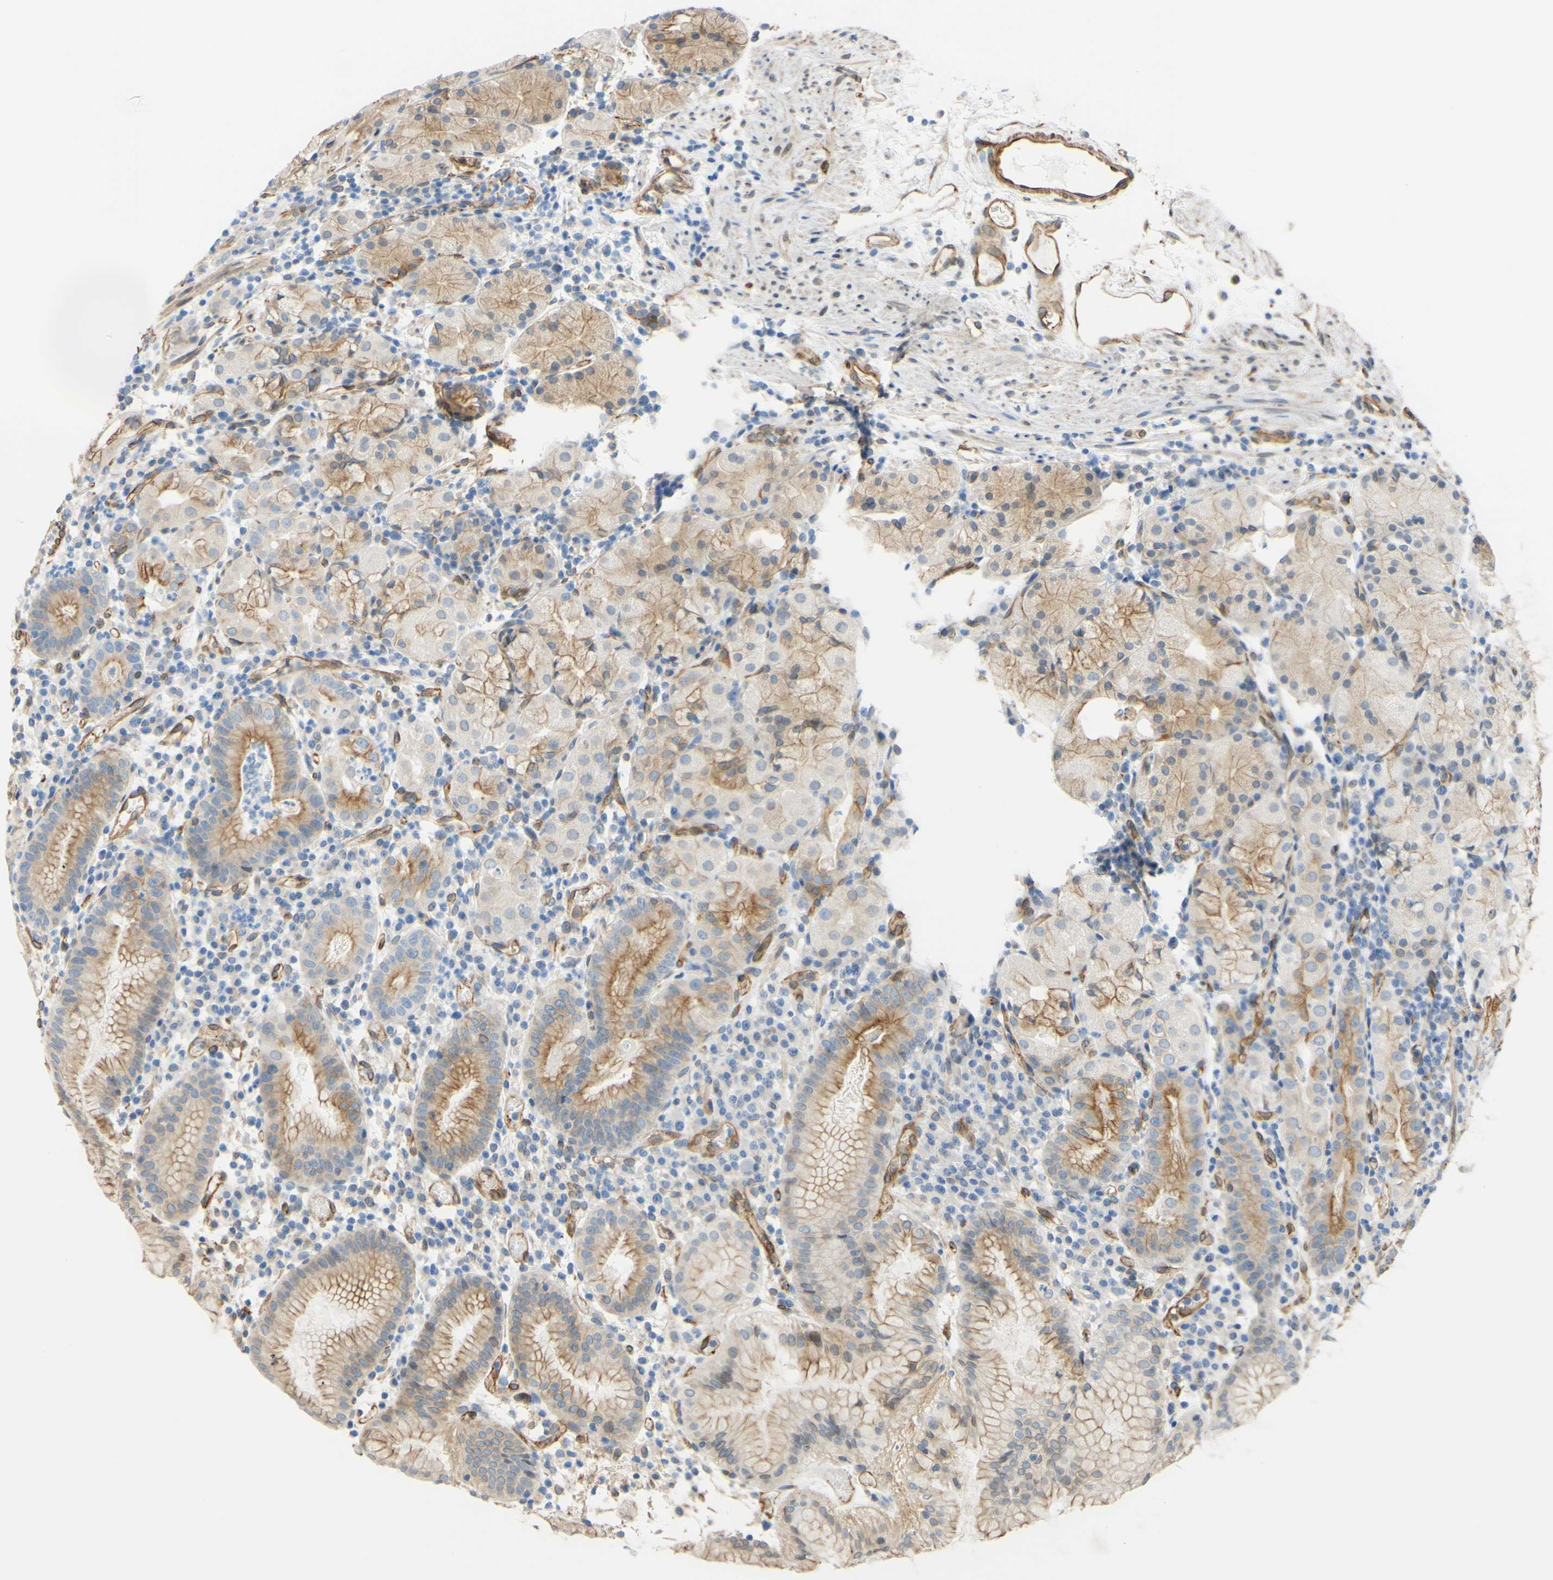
{"staining": {"intensity": "moderate", "quantity": "25%-75%", "location": "cytoplasmic/membranous,nuclear"}, "tissue": "stomach", "cell_type": "Glandular cells", "image_type": "normal", "snomed": [{"axis": "morphology", "description": "Normal tissue, NOS"}, {"axis": "topography", "description": "Stomach"}, {"axis": "topography", "description": "Stomach, lower"}], "caption": "Stomach stained for a protein (brown) shows moderate cytoplasmic/membranous,nuclear positive positivity in approximately 25%-75% of glandular cells.", "gene": "ENDOD1", "patient": {"sex": "female", "age": 75}}